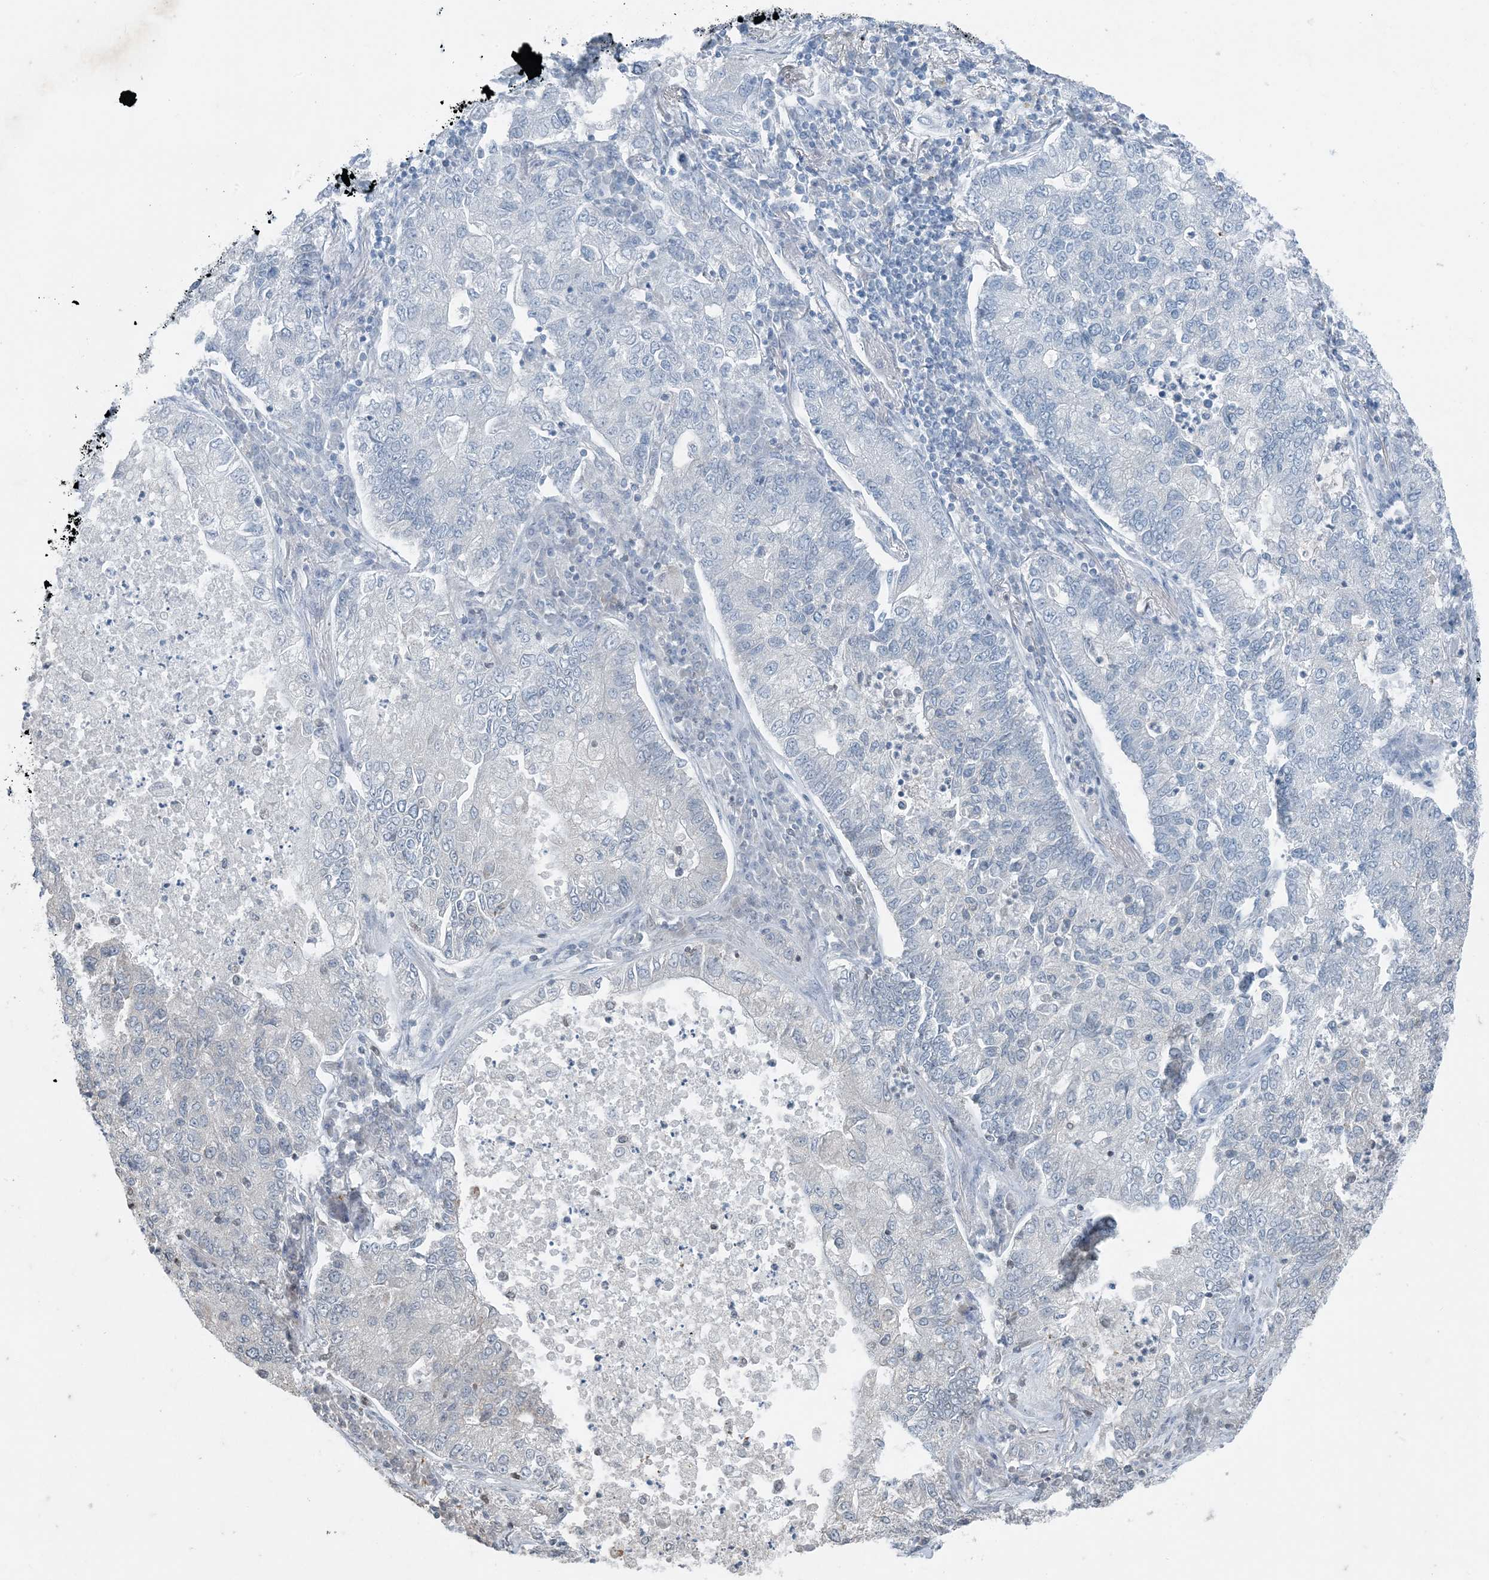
{"staining": {"intensity": "negative", "quantity": "none", "location": "none"}, "tissue": "lung cancer", "cell_type": "Tumor cells", "image_type": "cancer", "snomed": [{"axis": "morphology", "description": "Adenocarcinoma, NOS"}, {"axis": "topography", "description": "Lung"}], "caption": "Micrograph shows no significant protein staining in tumor cells of lung adenocarcinoma.", "gene": "GNL1", "patient": {"sex": "male", "age": 49}}